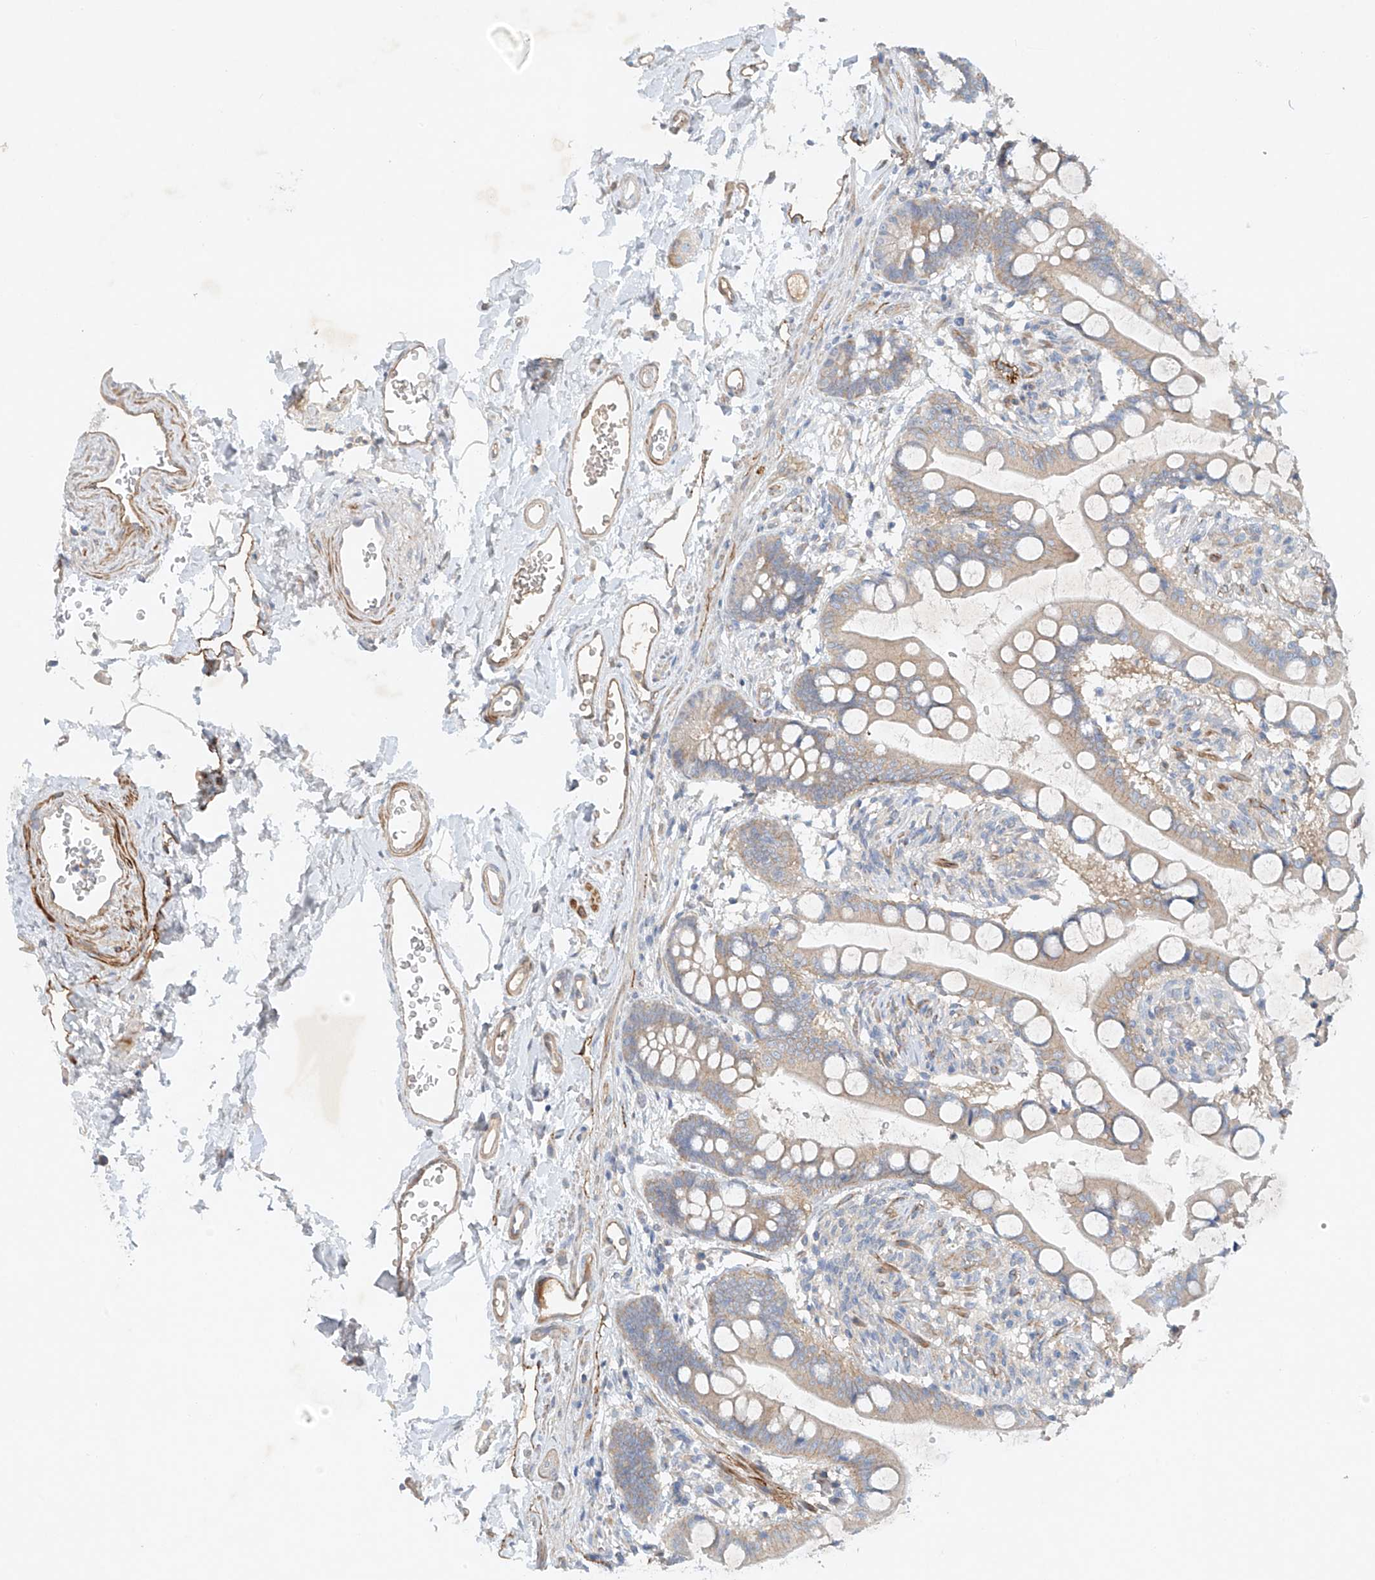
{"staining": {"intensity": "weak", "quantity": "<25%", "location": "cytoplasmic/membranous"}, "tissue": "small intestine", "cell_type": "Glandular cells", "image_type": "normal", "snomed": [{"axis": "morphology", "description": "Normal tissue, NOS"}, {"axis": "topography", "description": "Small intestine"}], "caption": "IHC of benign human small intestine demonstrates no staining in glandular cells.", "gene": "ENSG00000266202", "patient": {"sex": "male", "age": 52}}